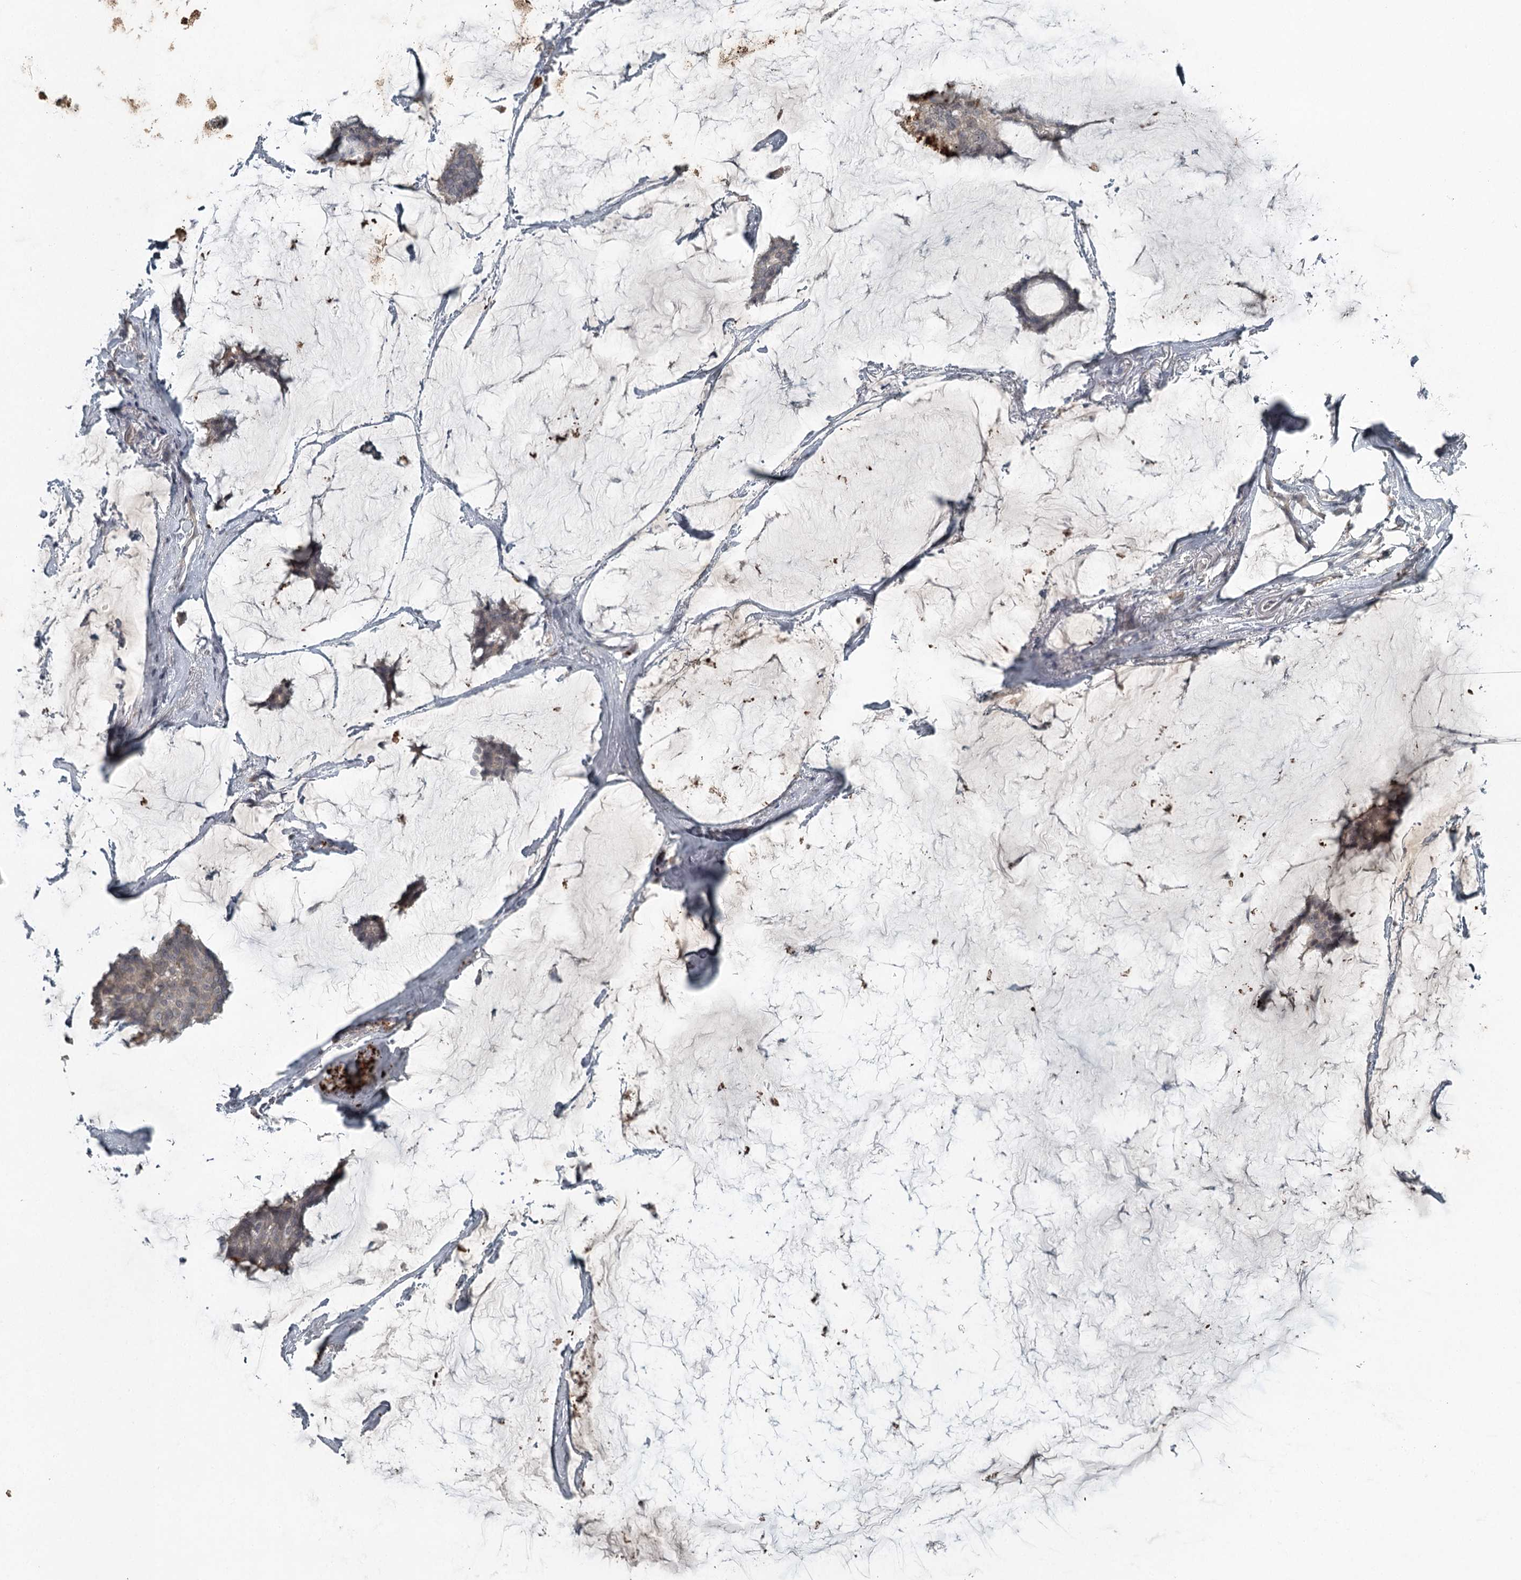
{"staining": {"intensity": "weak", "quantity": "<25%", "location": "cytoplasmic/membranous"}, "tissue": "breast cancer", "cell_type": "Tumor cells", "image_type": "cancer", "snomed": [{"axis": "morphology", "description": "Duct carcinoma"}, {"axis": "topography", "description": "Breast"}], "caption": "High power microscopy histopathology image of an IHC photomicrograph of breast infiltrating ductal carcinoma, revealing no significant positivity in tumor cells.", "gene": "SLC39A8", "patient": {"sex": "female", "age": 93}}